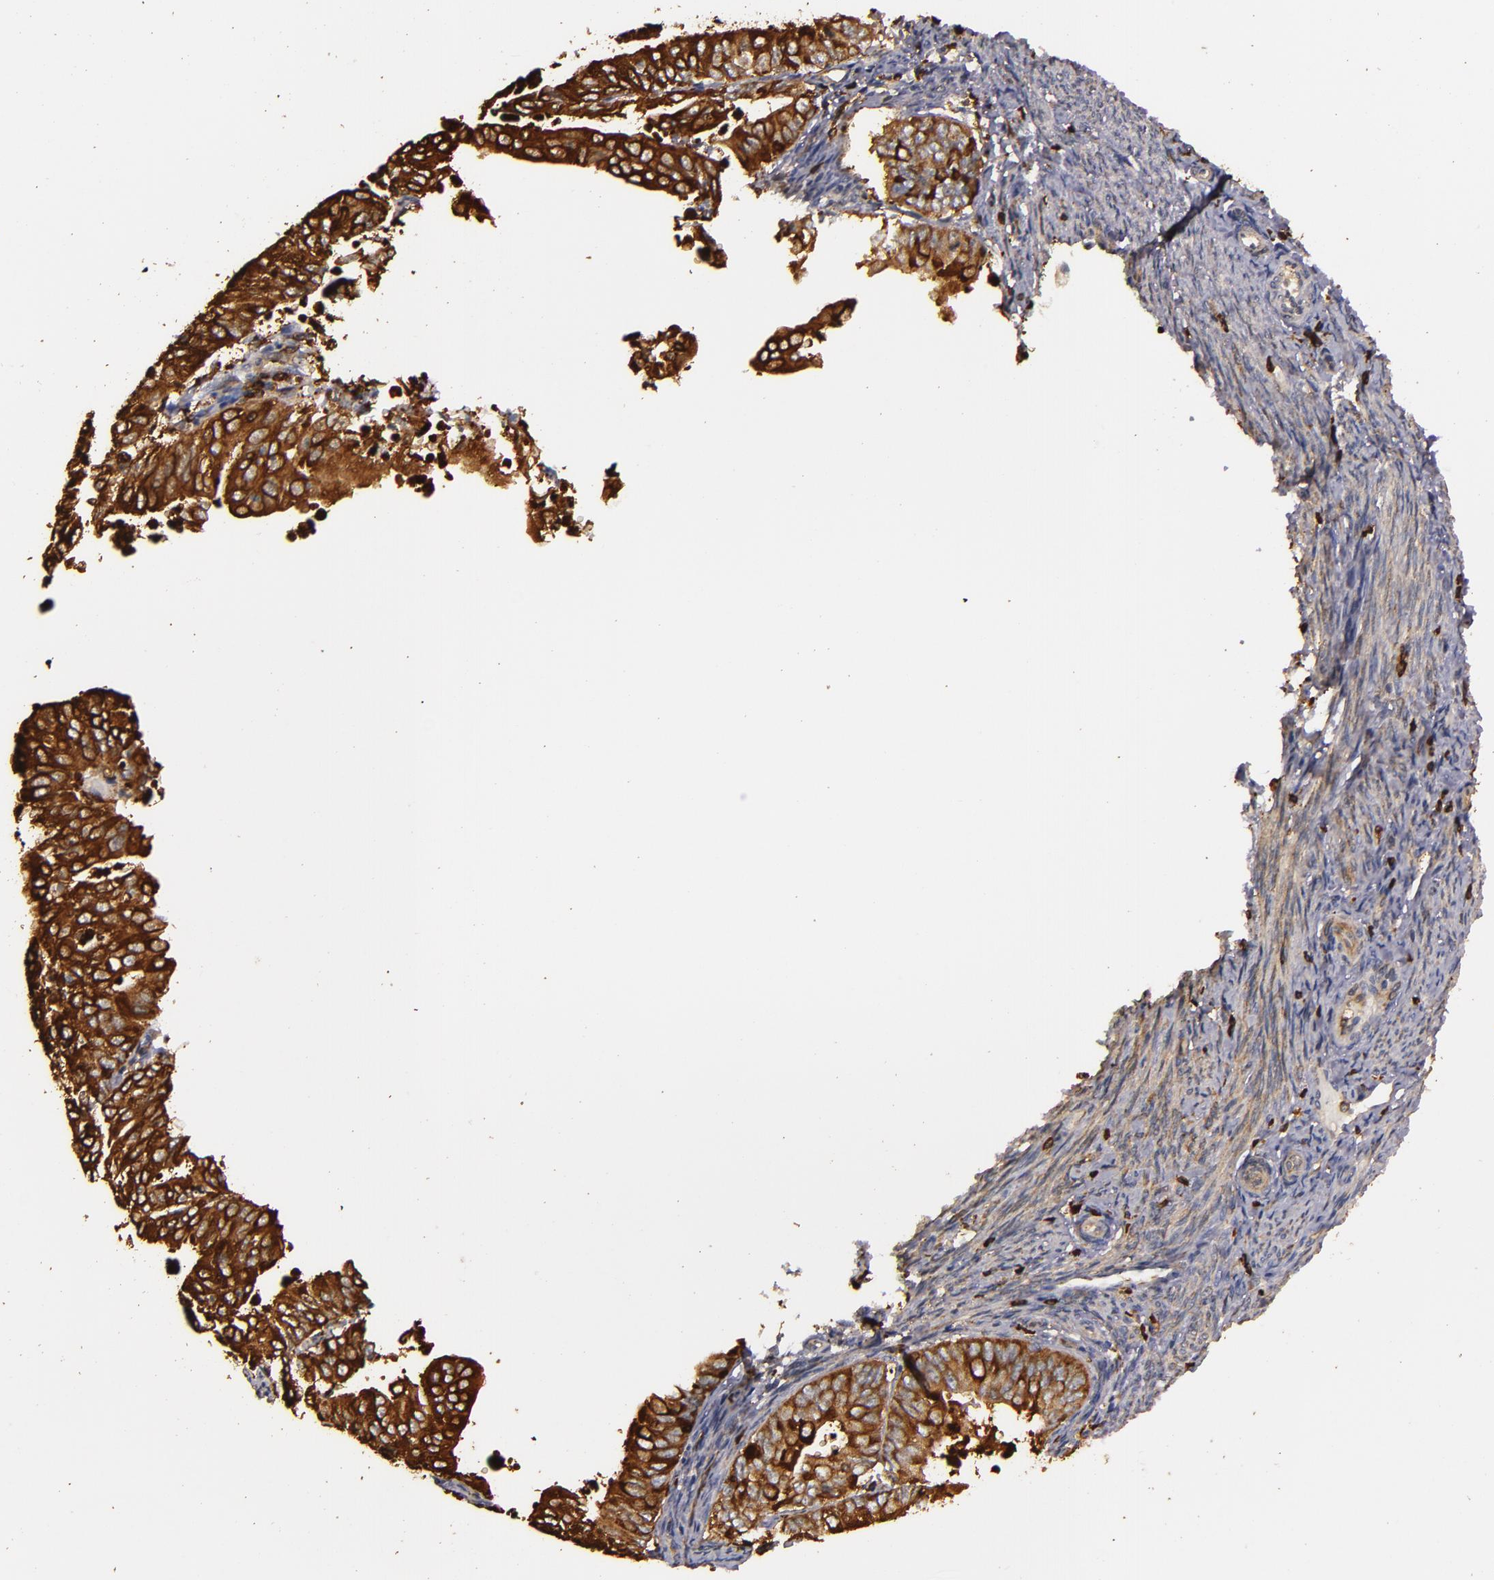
{"staining": {"intensity": "strong", "quantity": ">75%", "location": "cytoplasmic/membranous"}, "tissue": "endometrial cancer", "cell_type": "Tumor cells", "image_type": "cancer", "snomed": [{"axis": "morphology", "description": "Adenocarcinoma, NOS"}, {"axis": "topography", "description": "Endometrium"}], "caption": "This micrograph reveals immunohistochemistry staining of human endometrial cancer, with high strong cytoplasmic/membranous expression in approximately >75% of tumor cells.", "gene": "SLC9A3R1", "patient": {"sex": "female", "age": 79}}